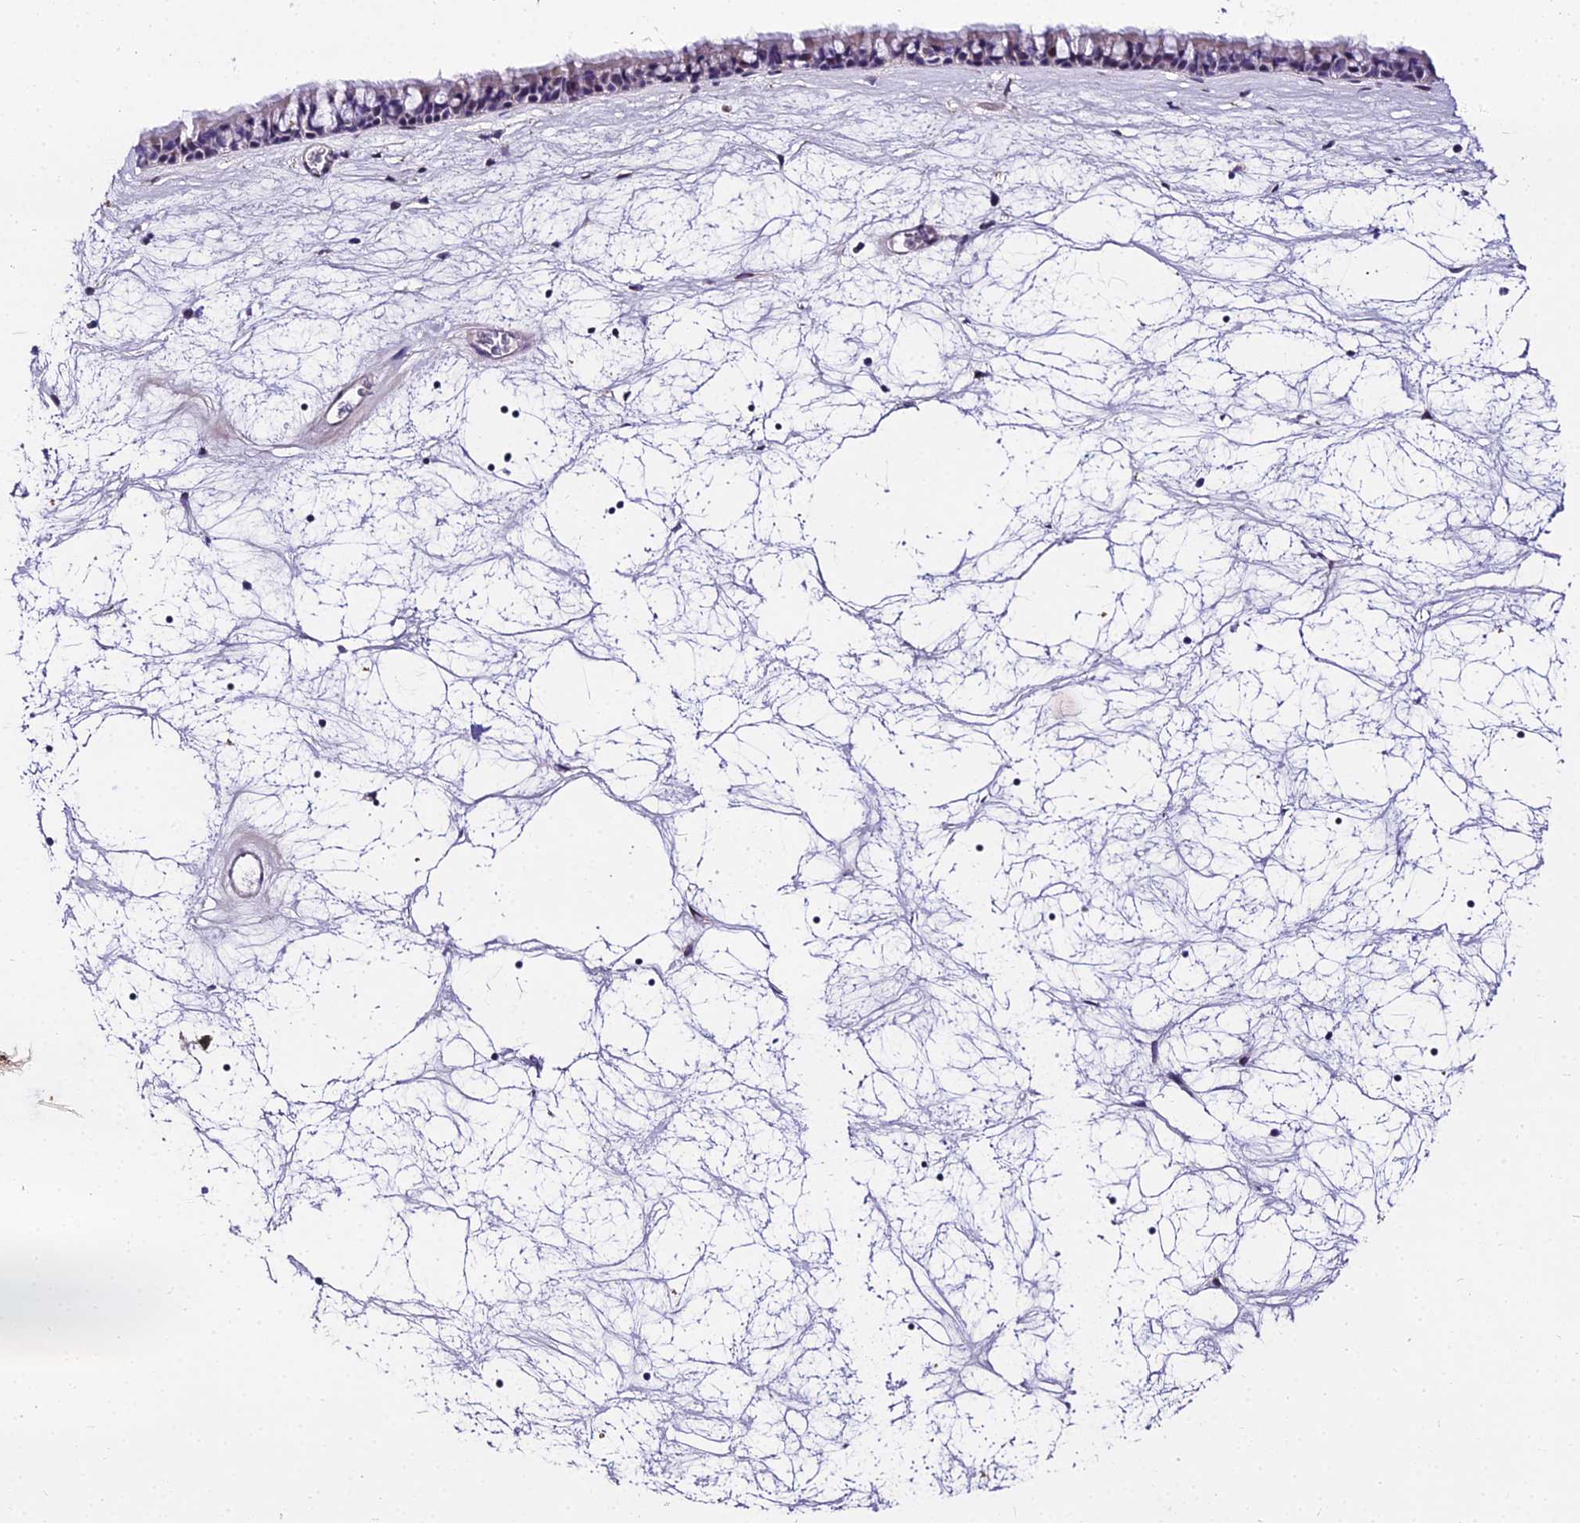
{"staining": {"intensity": "negative", "quantity": "none", "location": "none"}, "tissue": "nasopharynx", "cell_type": "Respiratory epithelial cells", "image_type": "normal", "snomed": [{"axis": "morphology", "description": "Normal tissue, NOS"}, {"axis": "topography", "description": "Nasopharynx"}], "caption": "Human nasopharynx stained for a protein using immunohistochemistry (IHC) exhibits no positivity in respiratory epithelial cells.", "gene": "TRIML2", "patient": {"sex": "male", "age": 64}}